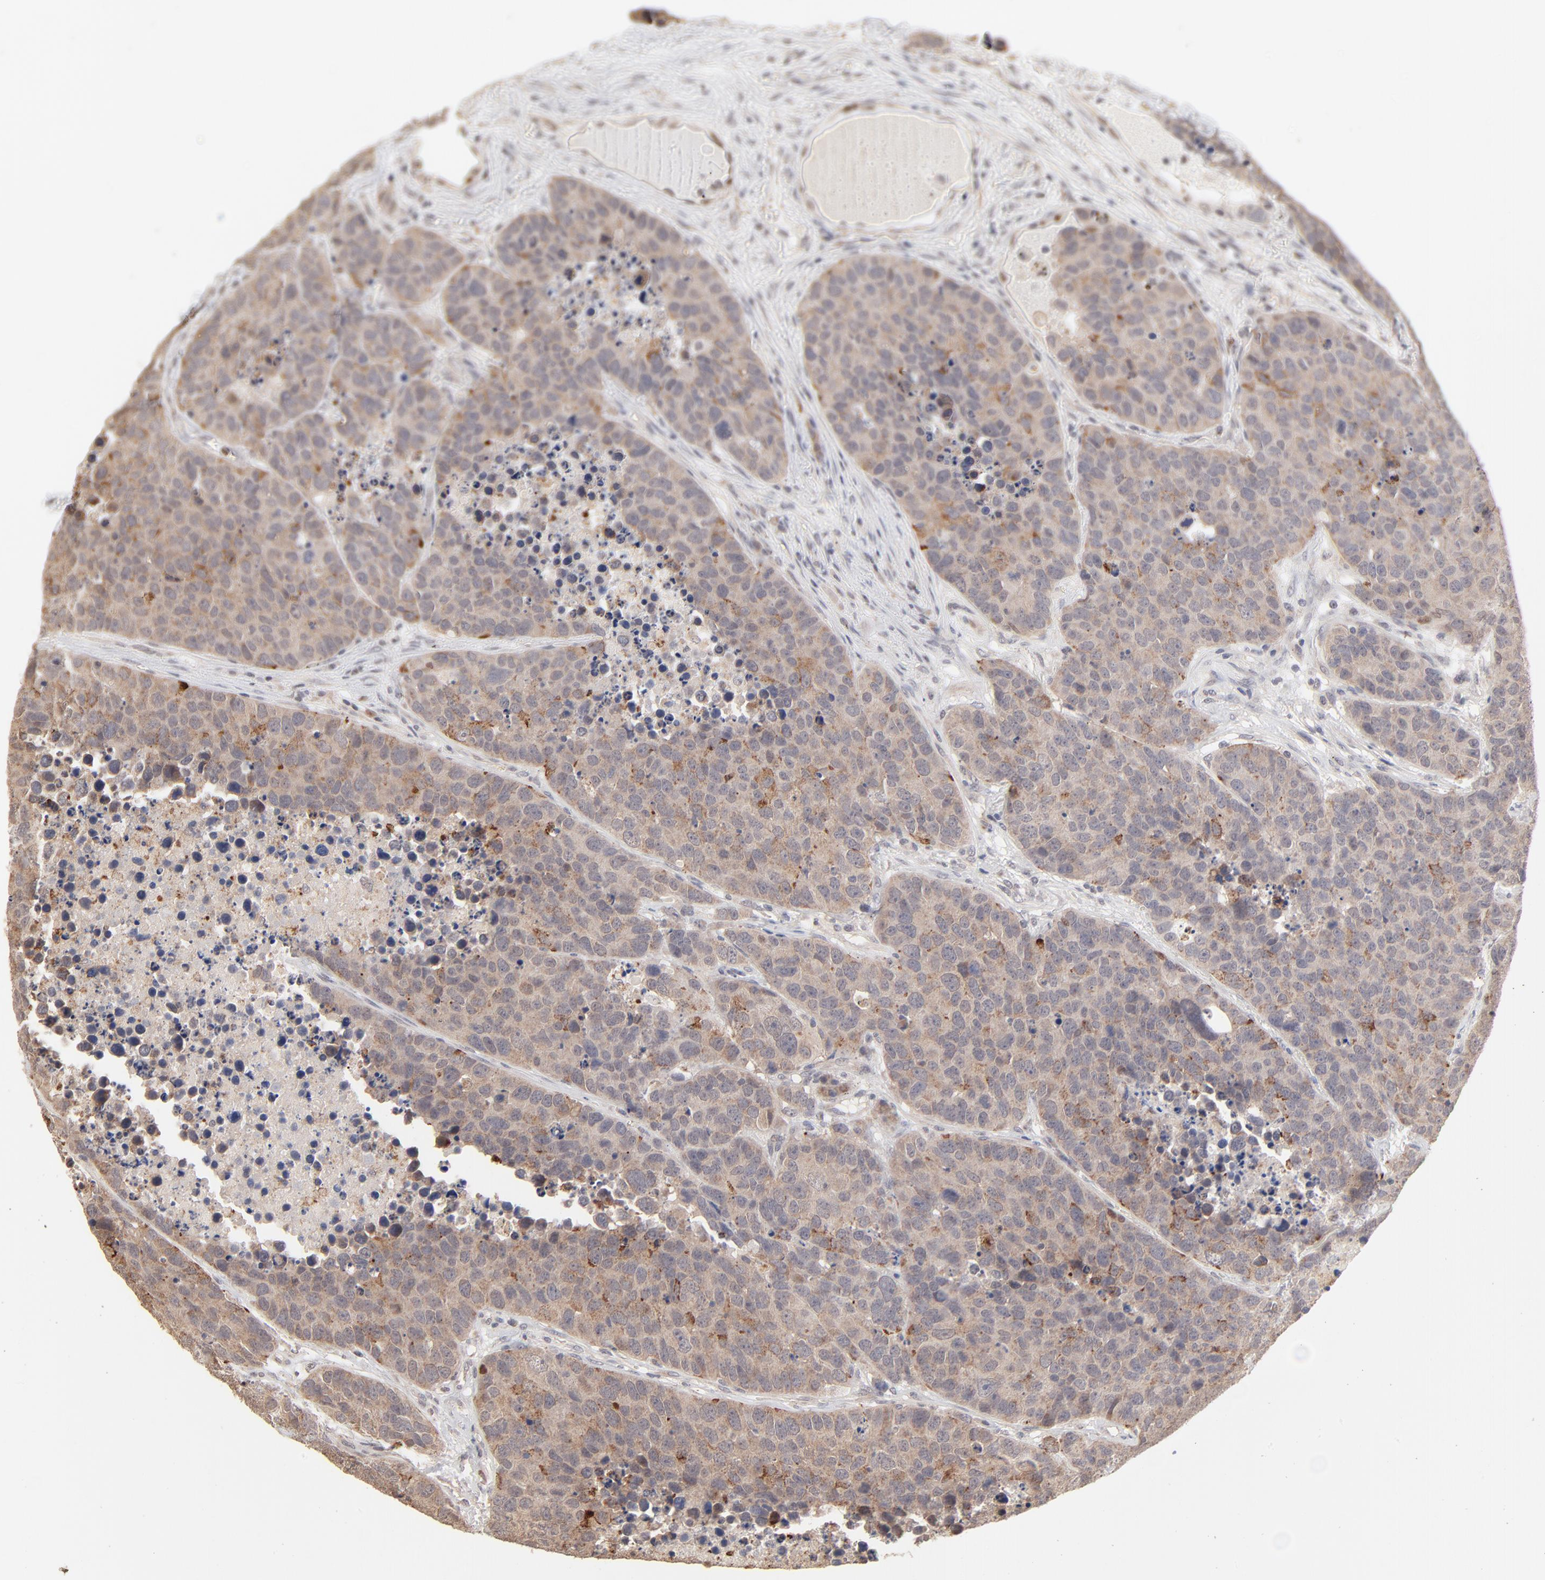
{"staining": {"intensity": "moderate", "quantity": "<25%", "location": "cytoplasmic/membranous"}, "tissue": "carcinoid", "cell_type": "Tumor cells", "image_type": "cancer", "snomed": [{"axis": "morphology", "description": "Carcinoid, malignant, NOS"}, {"axis": "topography", "description": "Lung"}], "caption": "A micrograph of human carcinoid (malignant) stained for a protein shows moderate cytoplasmic/membranous brown staining in tumor cells. Nuclei are stained in blue.", "gene": "MSL2", "patient": {"sex": "male", "age": 60}}